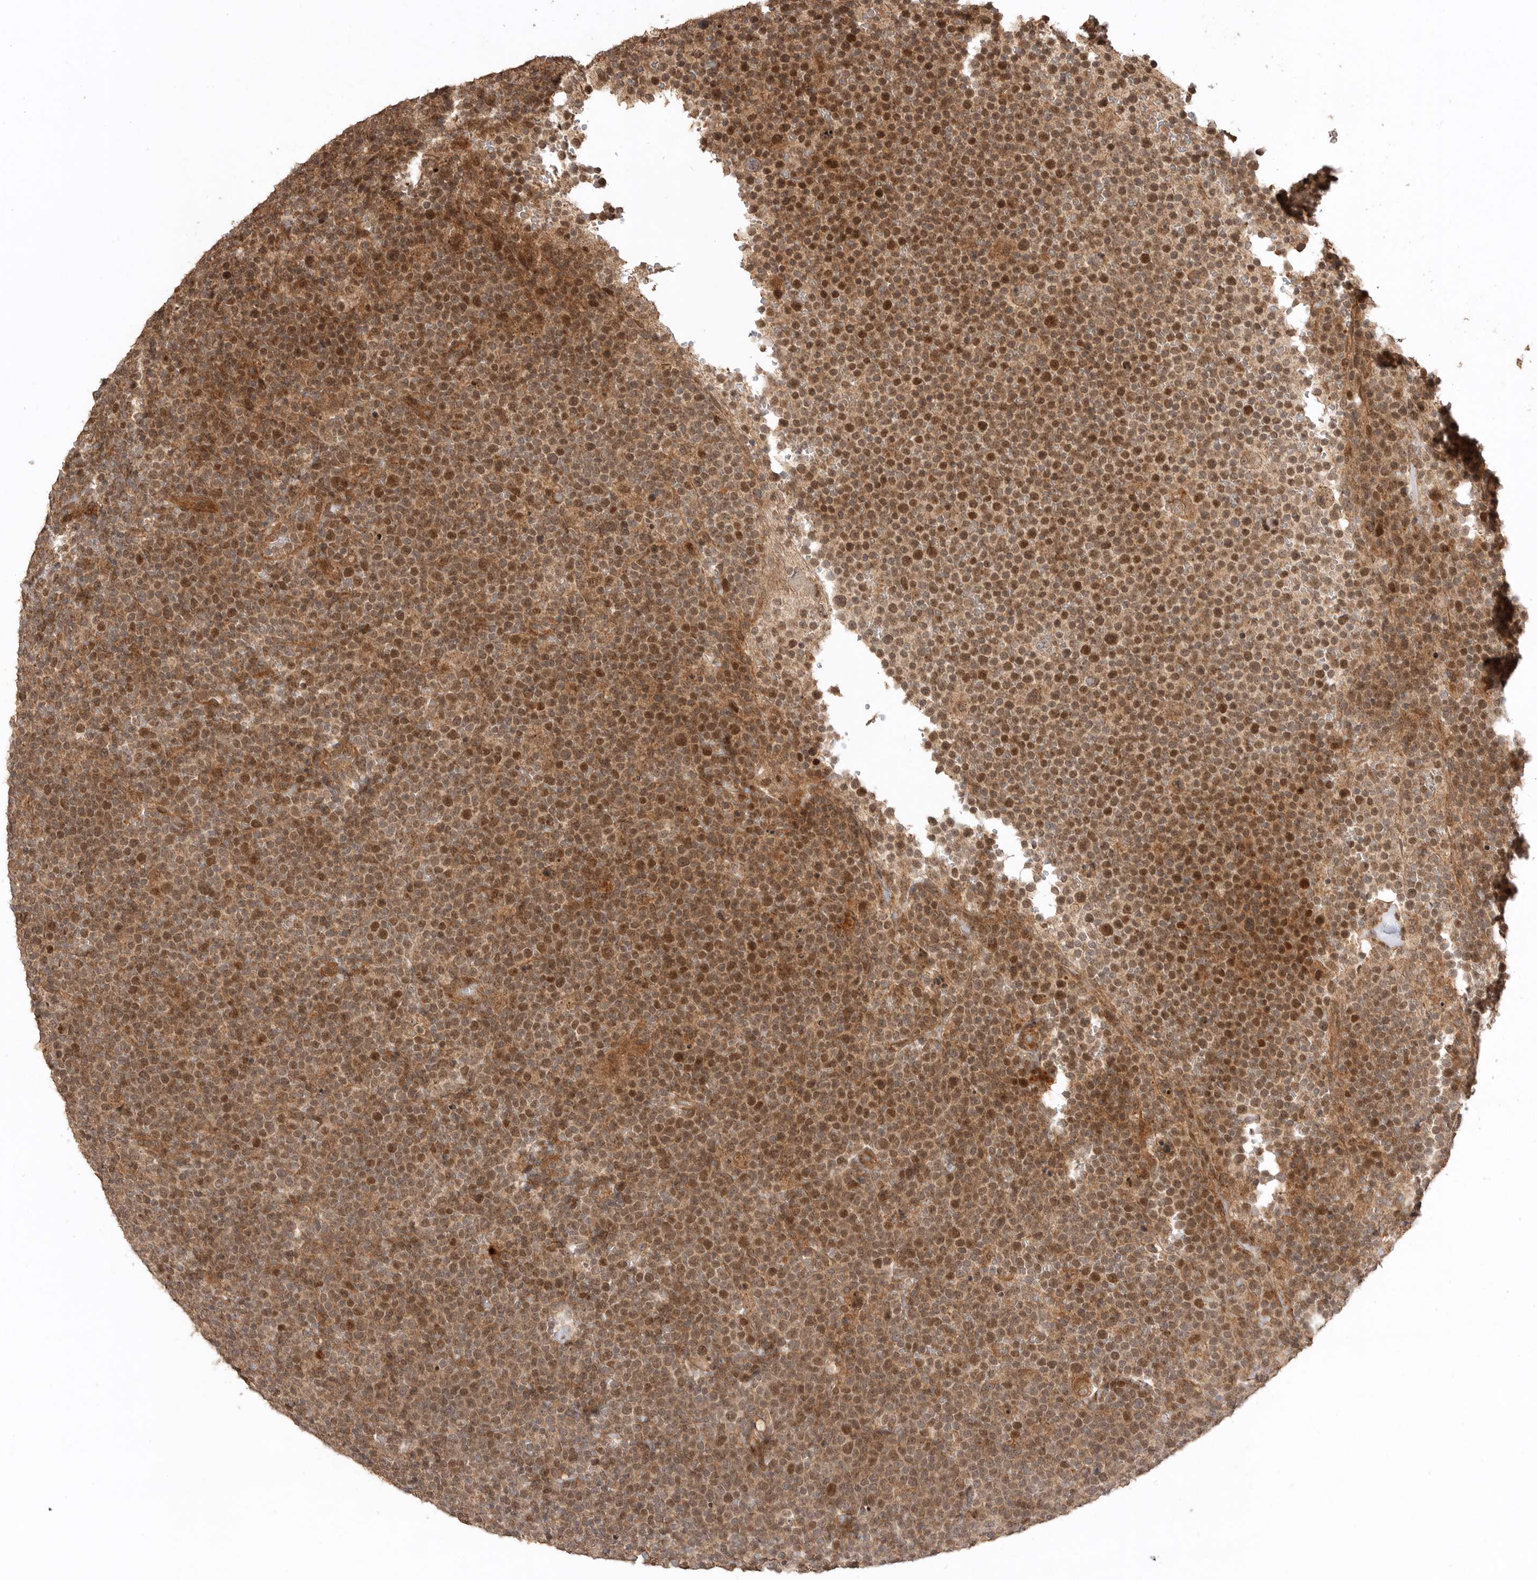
{"staining": {"intensity": "moderate", "quantity": ">75%", "location": "cytoplasmic/membranous,nuclear"}, "tissue": "lymphoma", "cell_type": "Tumor cells", "image_type": "cancer", "snomed": [{"axis": "morphology", "description": "Malignant lymphoma, non-Hodgkin's type, High grade"}, {"axis": "topography", "description": "Lymph node"}], "caption": "IHC image of neoplastic tissue: high-grade malignant lymphoma, non-Hodgkin's type stained using immunohistochemistry displays medium levels of moderate protein expression localized specifically in the cytoplasmic/membranous and nuclear of tumor cells, appearing as a cytoplasmic/membranous and nuclear brown color.", "gene": "BOC", "patient": {"sex": "male", "age": 61}}